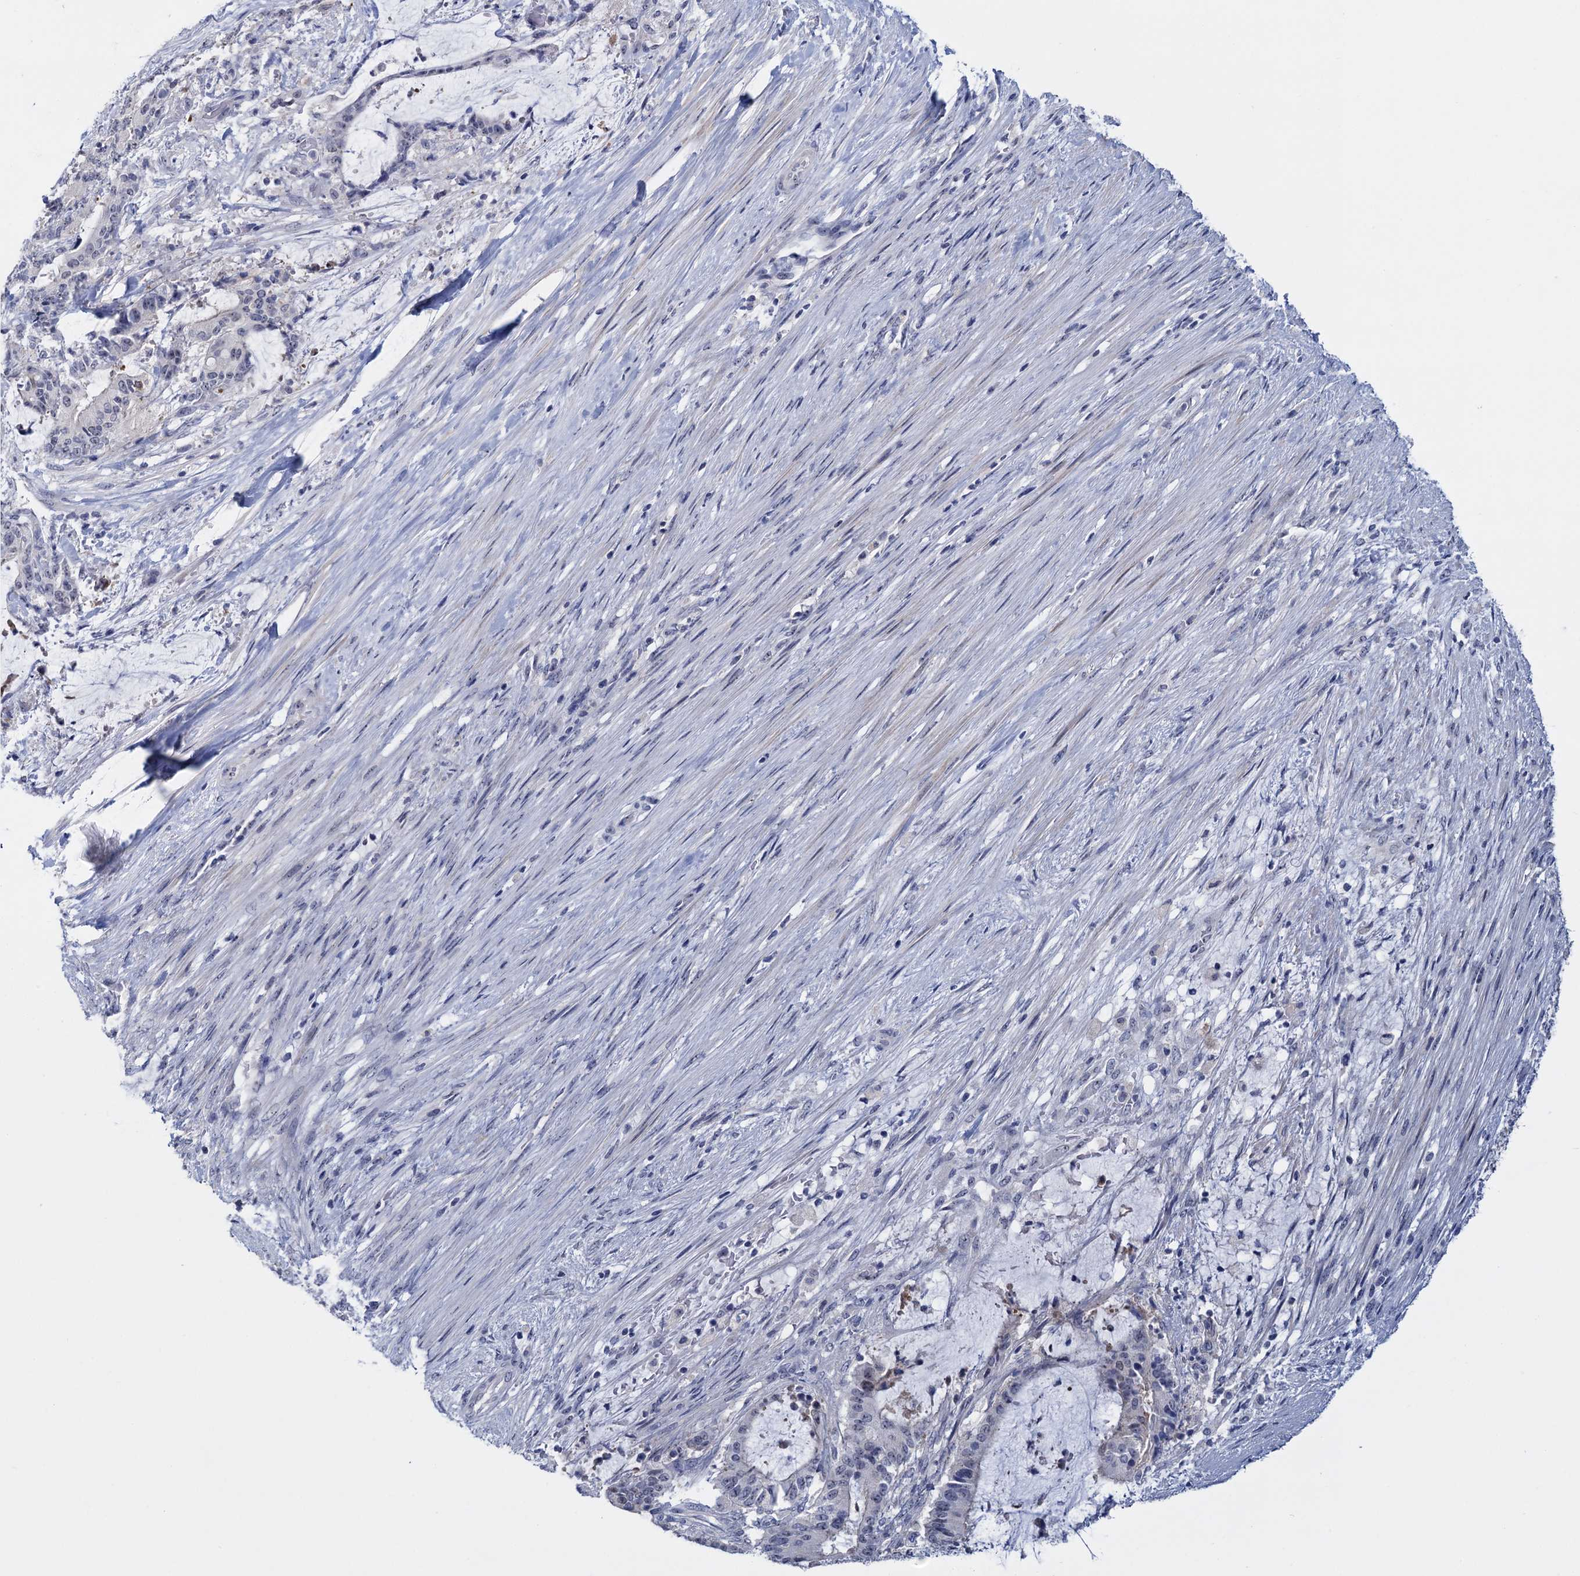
{"staining": {"intensity": "negative", "quantity": "none", "location": "none"}, "tissue": "liver cancer", "cell_type": "Tumor cells", "image_type": "cancer", "snomed": [{"axis": "morphology", "description": "Normal tissue, NOS"}, {"axis": "morphology", "description": "Cholangiocarcinoma"}, {"axis": "topography", "description": "Liver"}, {"axis": "topography", "description": "Peripheral nerve tissue"}], "caption": "The immunohistochemistry image has no significant positivity in tumor cells of liver cancer tissue. (Immunohistochemistry, brightfield microscopy, high magnification).", "gene": "SFN", "patient": {"sex": "female", "age": 73}}